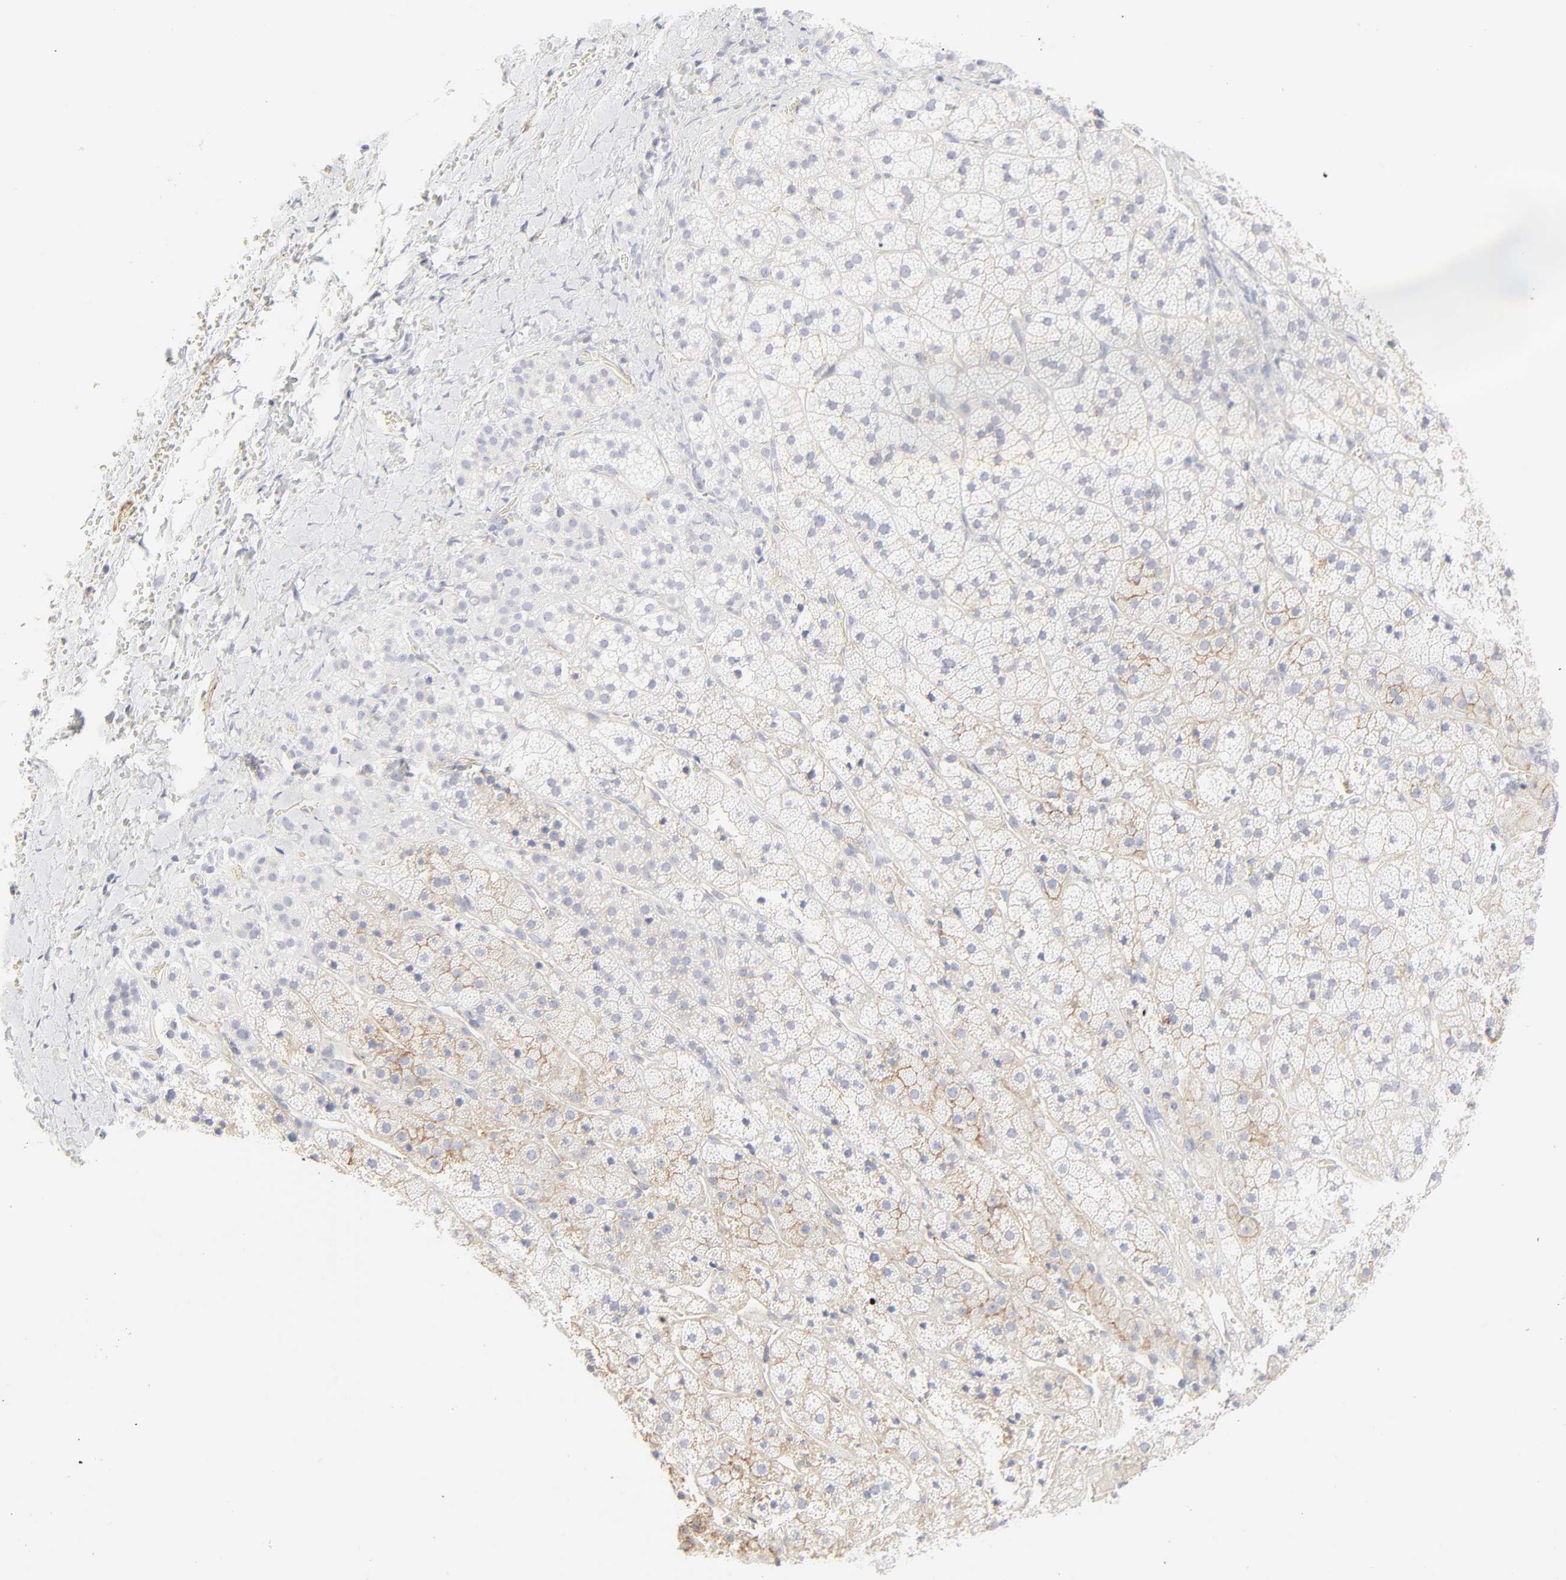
{"staining": {"intensity": "weak", "quantity": "<25%", "location": "cytoplasmic/membranous"}, "tissue": "adrenal gland", "cell_type": "Glandular cells", "image_type": "normal", "snomed": [{"axis": "morphology", "description": "Normal tissue, NOS"}, {"axis": "topography", "description": "Adrenal gland"}], "caption": "Immunohistochemistry (IHC) of normal adrenal gland shows no staining in glandular cells.", "gene": "ITGA5", "patient": {"sex": "female", "age": 44}}